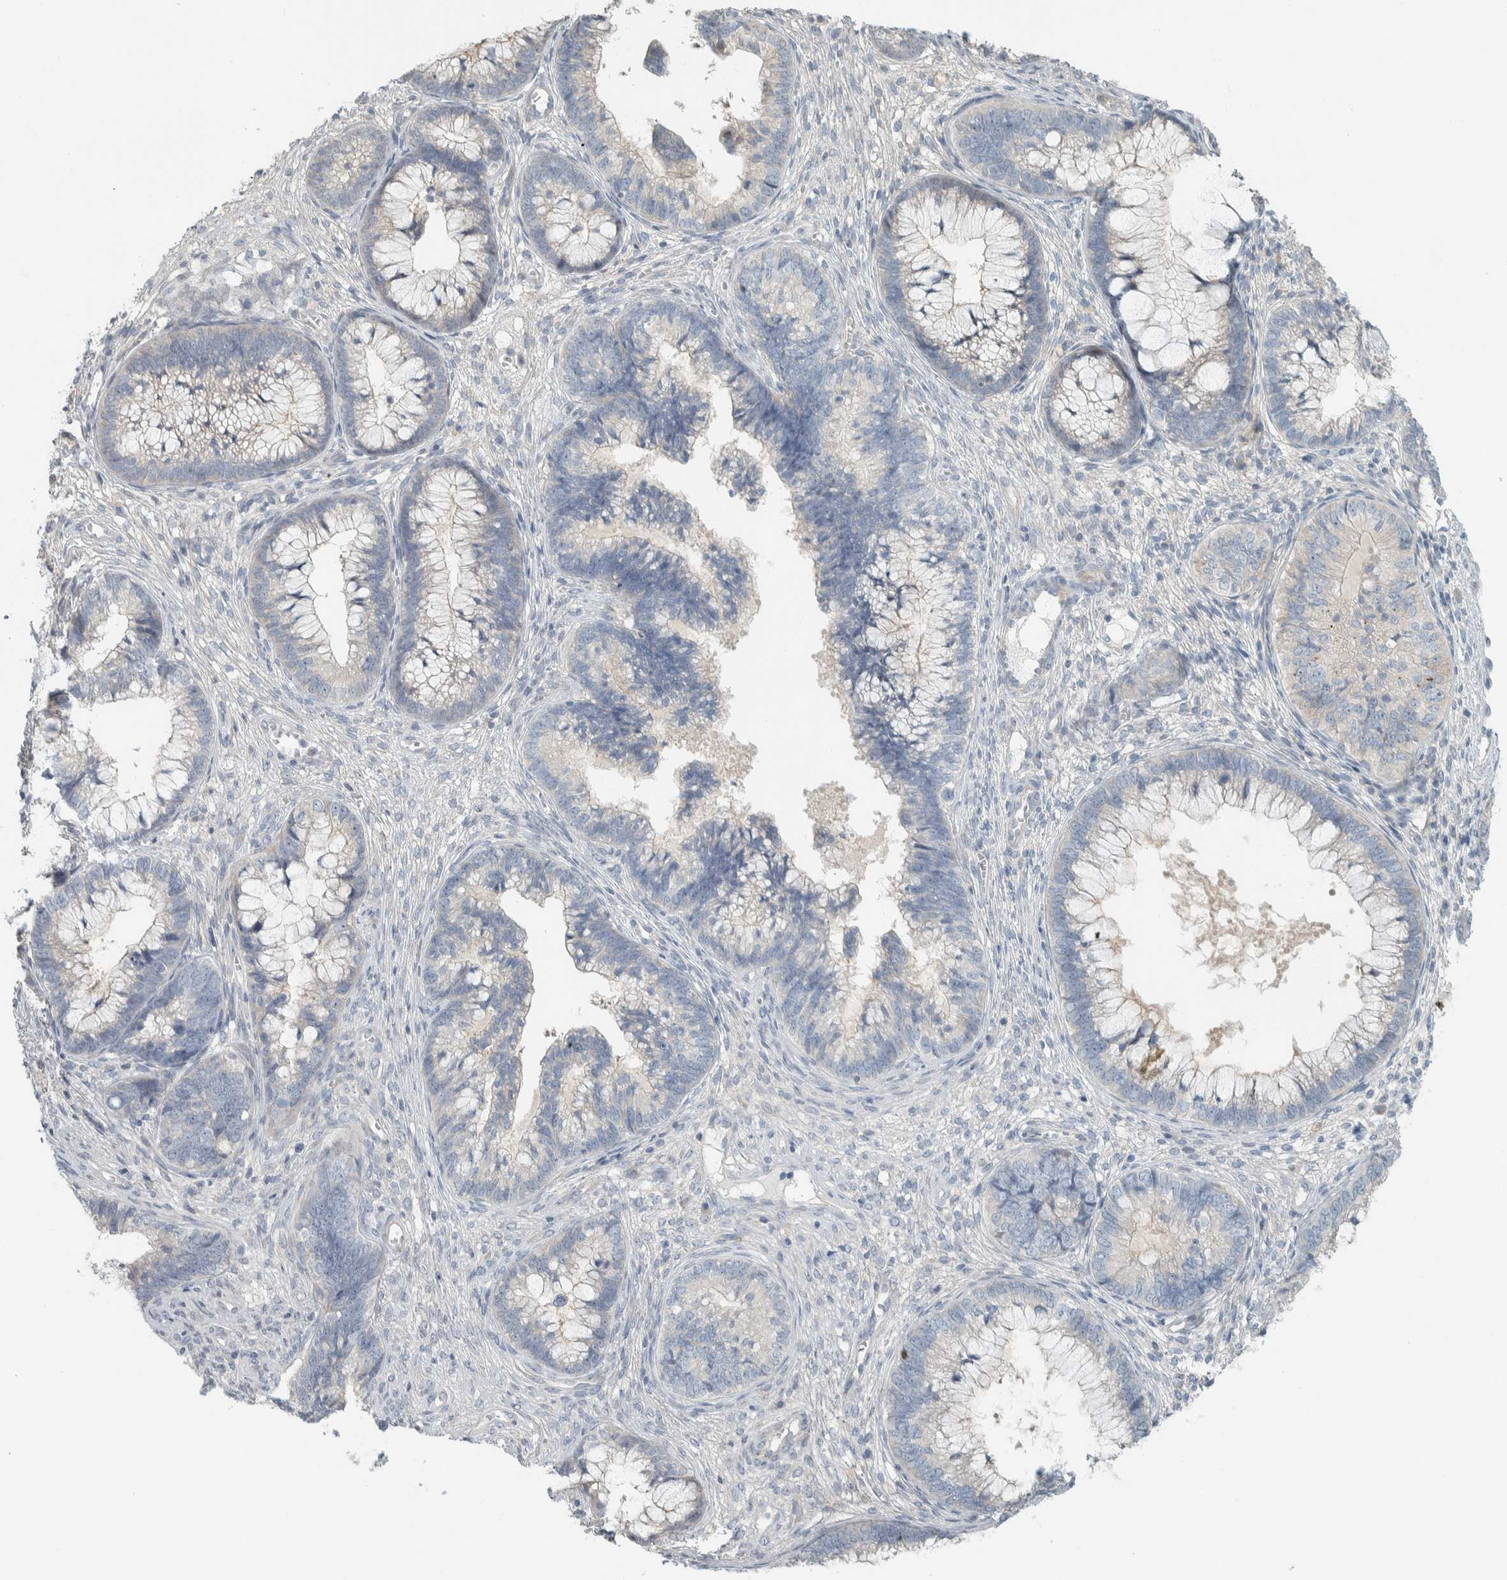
{"staining": {"intensity": "negative", "quantity": "none", "location": "none"}, "tissue": "cervical cancer", "cell_type": "Tumor cells", "image_type": "cancer", "snomed": [{"axis": "morphology", "description": "Adenocarcinoma, NOS"}, {"axis": "topography", "description": "Cervix"}], "caption": "There is no significant expression in tumor cells of cervical adenocarcinoma.", "gene": "HGS", "patient": {"sex": "female", "age": 44}}